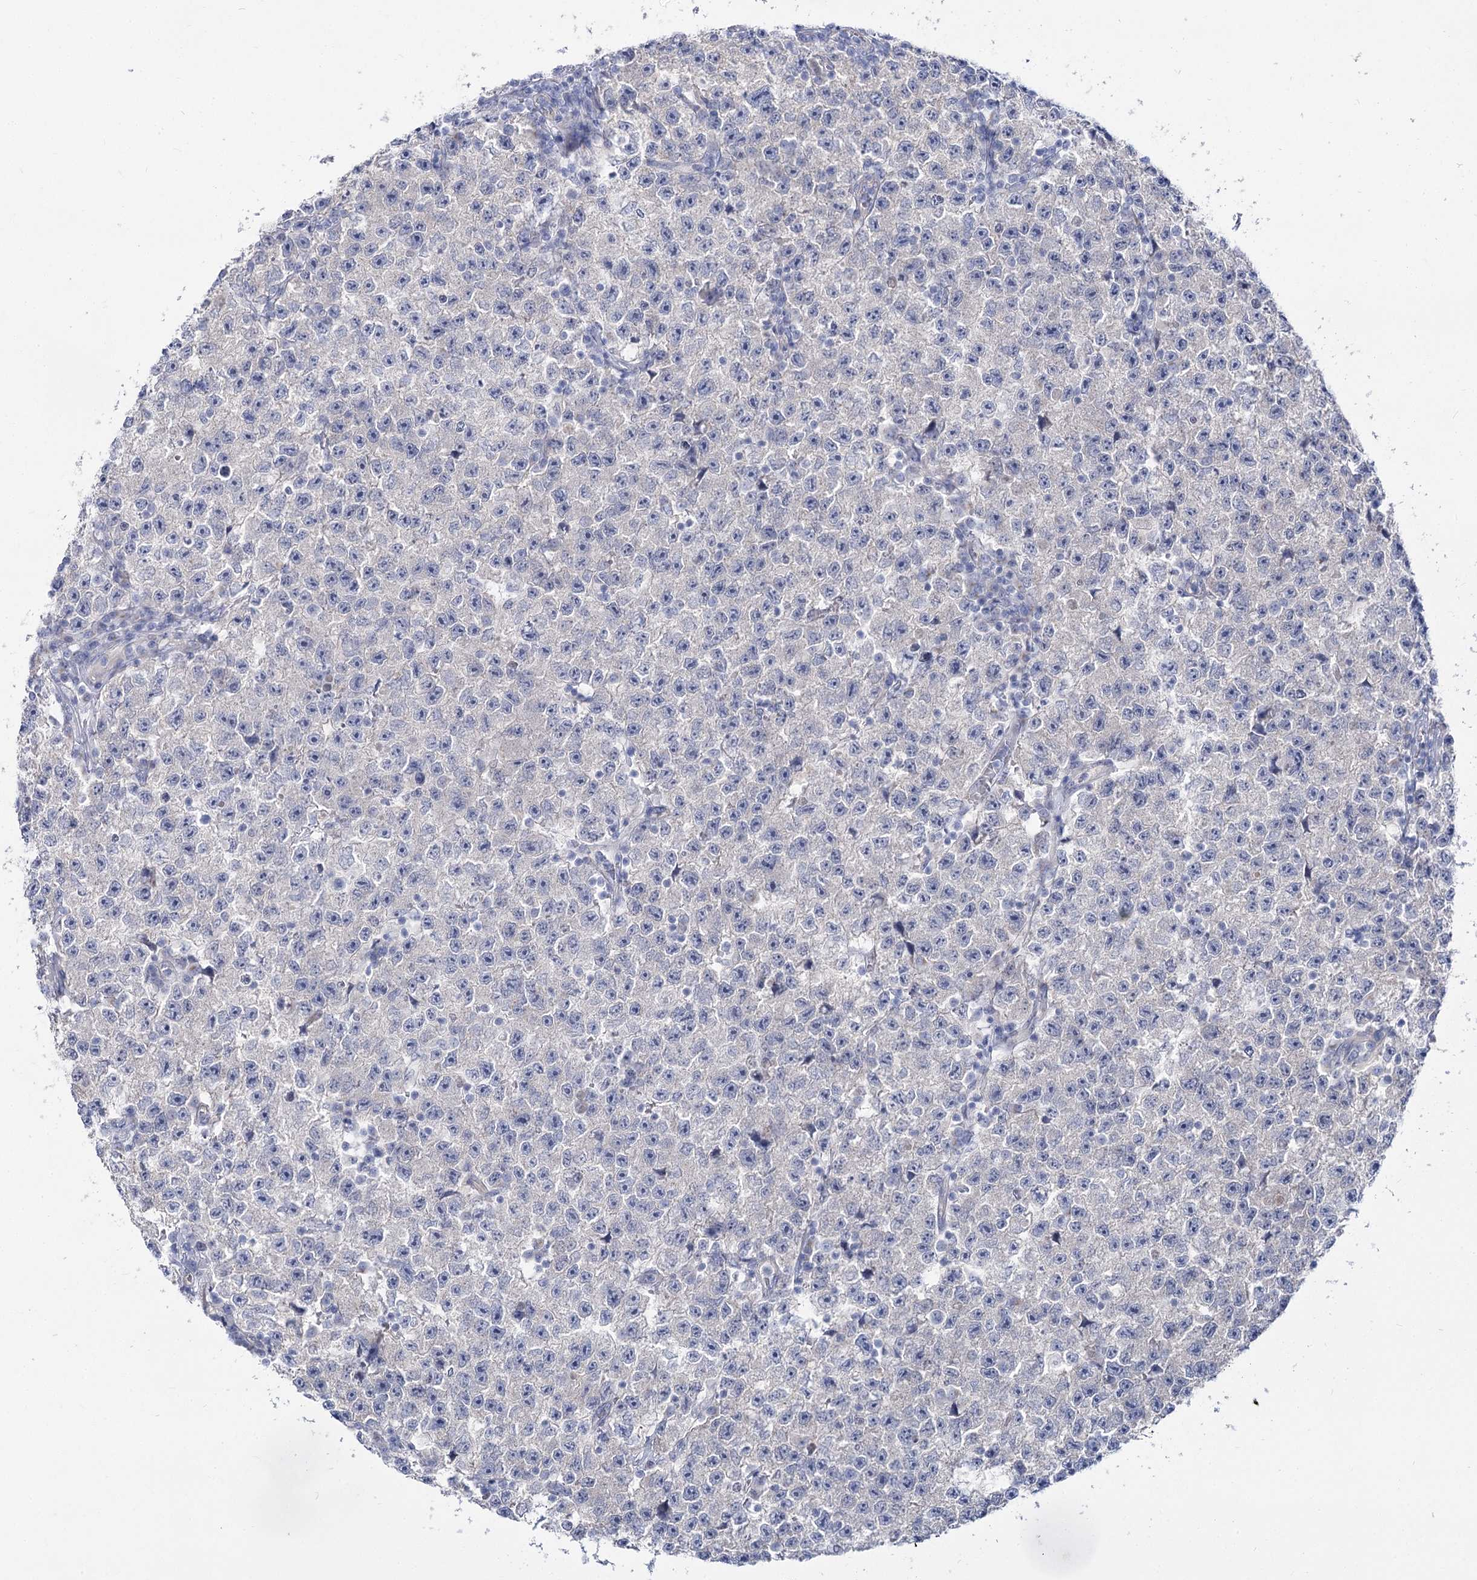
{"staining": {"intensity": "negative", "quantity": "none", "location": "none"}, "tissue": "testis cancer", "cell_type": "Tumor cells", "image_type": "cancer", "snomed": [{"axis": "morphology", "description": "Seminoma, NOS"}, {"axis": "topography", "description": "Testis"}], "caption": "An IHC image of testis seminoma is shown. There is no staining in tumor cells of testis seminoma.", "gene": "SUOX", "patient": {"sex": "male", "age": 22}}